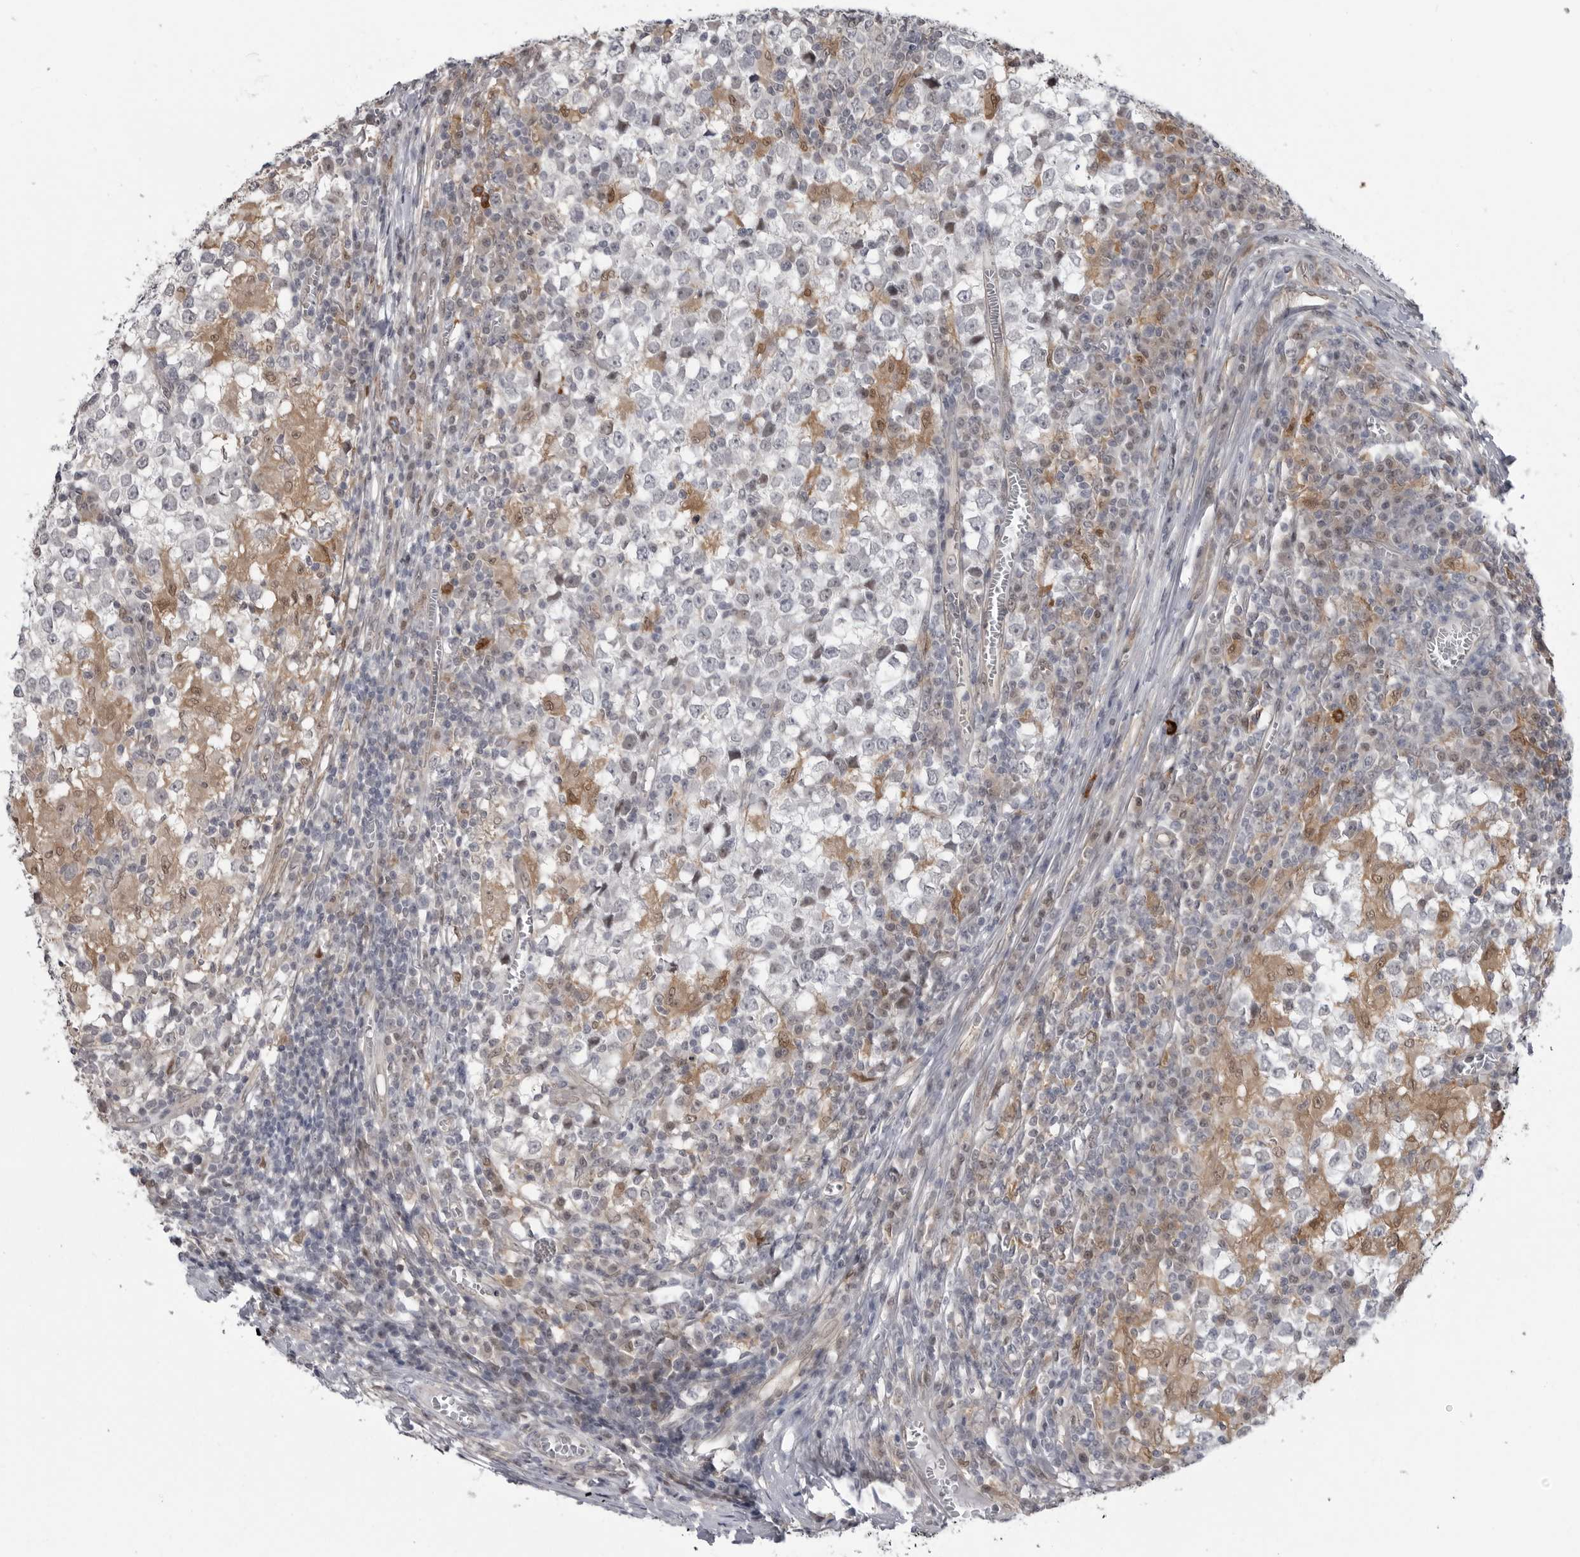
{"staining": {"intensity": "moderate", "quantity": "<25%", "location": "cytoplasmic/membranous,nuclear"}, "tissue": "testis cancer", "cell_type": "Tumor cells", "image_type": "cancer", "snomed": [{"axis": "morphology", "description": "Seminoma, NOS"}, {"axis": "topography", "description": "Testis"}], "caption": "This is an image of immunohistochemistry (IHC) staining of testis seminoma, which shows moderate expression in the cytoplasmic/membranous and nuclear of tumor cells.", "gene": "PNPO", "patient": {"sex": "male", "age": 65}}